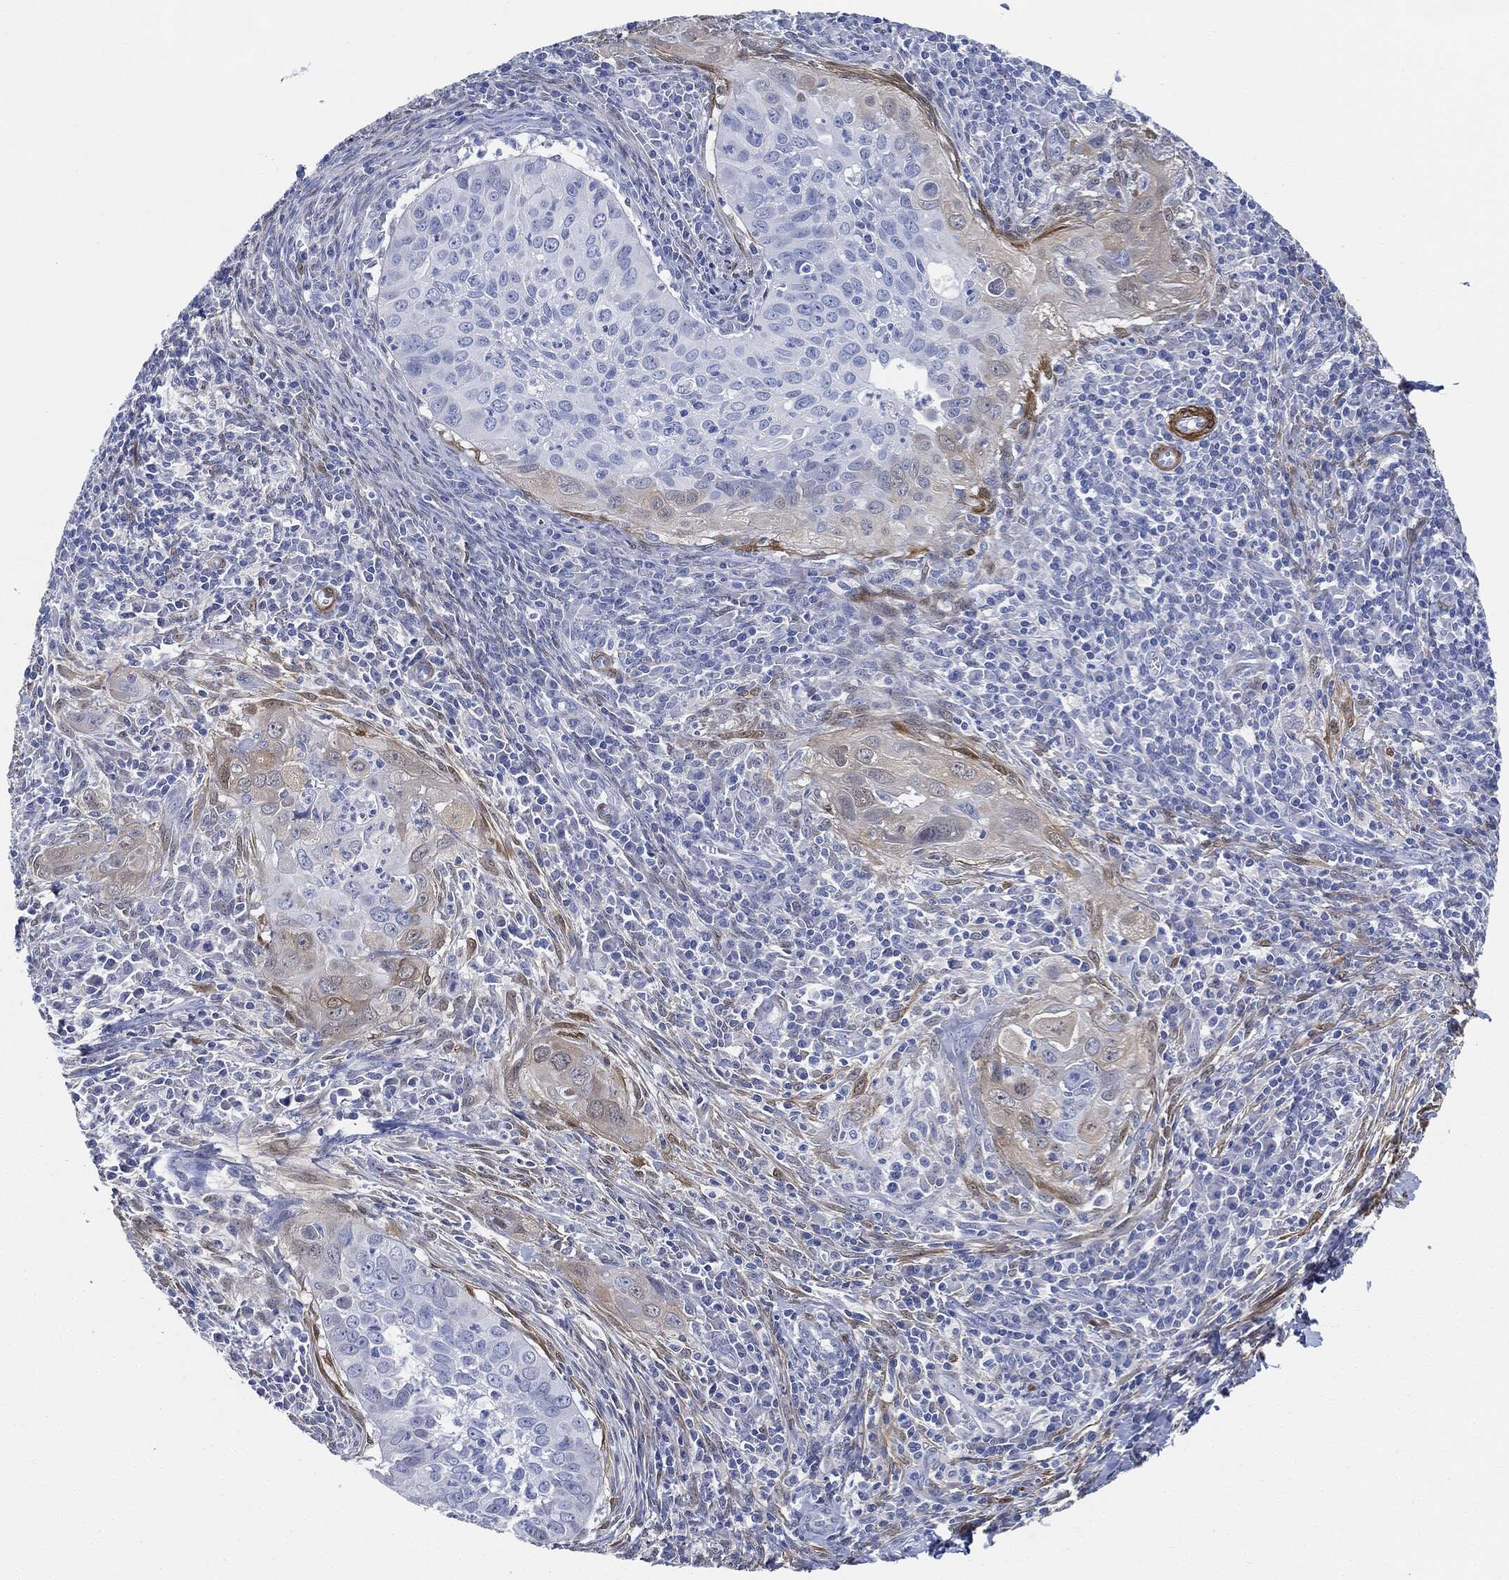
{"staining": {"intensity": "negative", "quantity": "none", "location": "none"}, "tissue": "cervical cancer", "cell_type": "Tumor cells", "image_type": "cancer", "snomed": [{"axis": "morphology", "description": "Squamous cell carcinoma, NOS"}, {"axis": "topography", "description": "Cervix"}], "caption": "The micrograph displays no significant expression in tumor cells of squamous cell carcinoma (cervical). (DAB IHC visualized using brightfield microscopy, high magnification).", "gene": "TAGLN", "patient": {"sex": "female", "age": 26}}